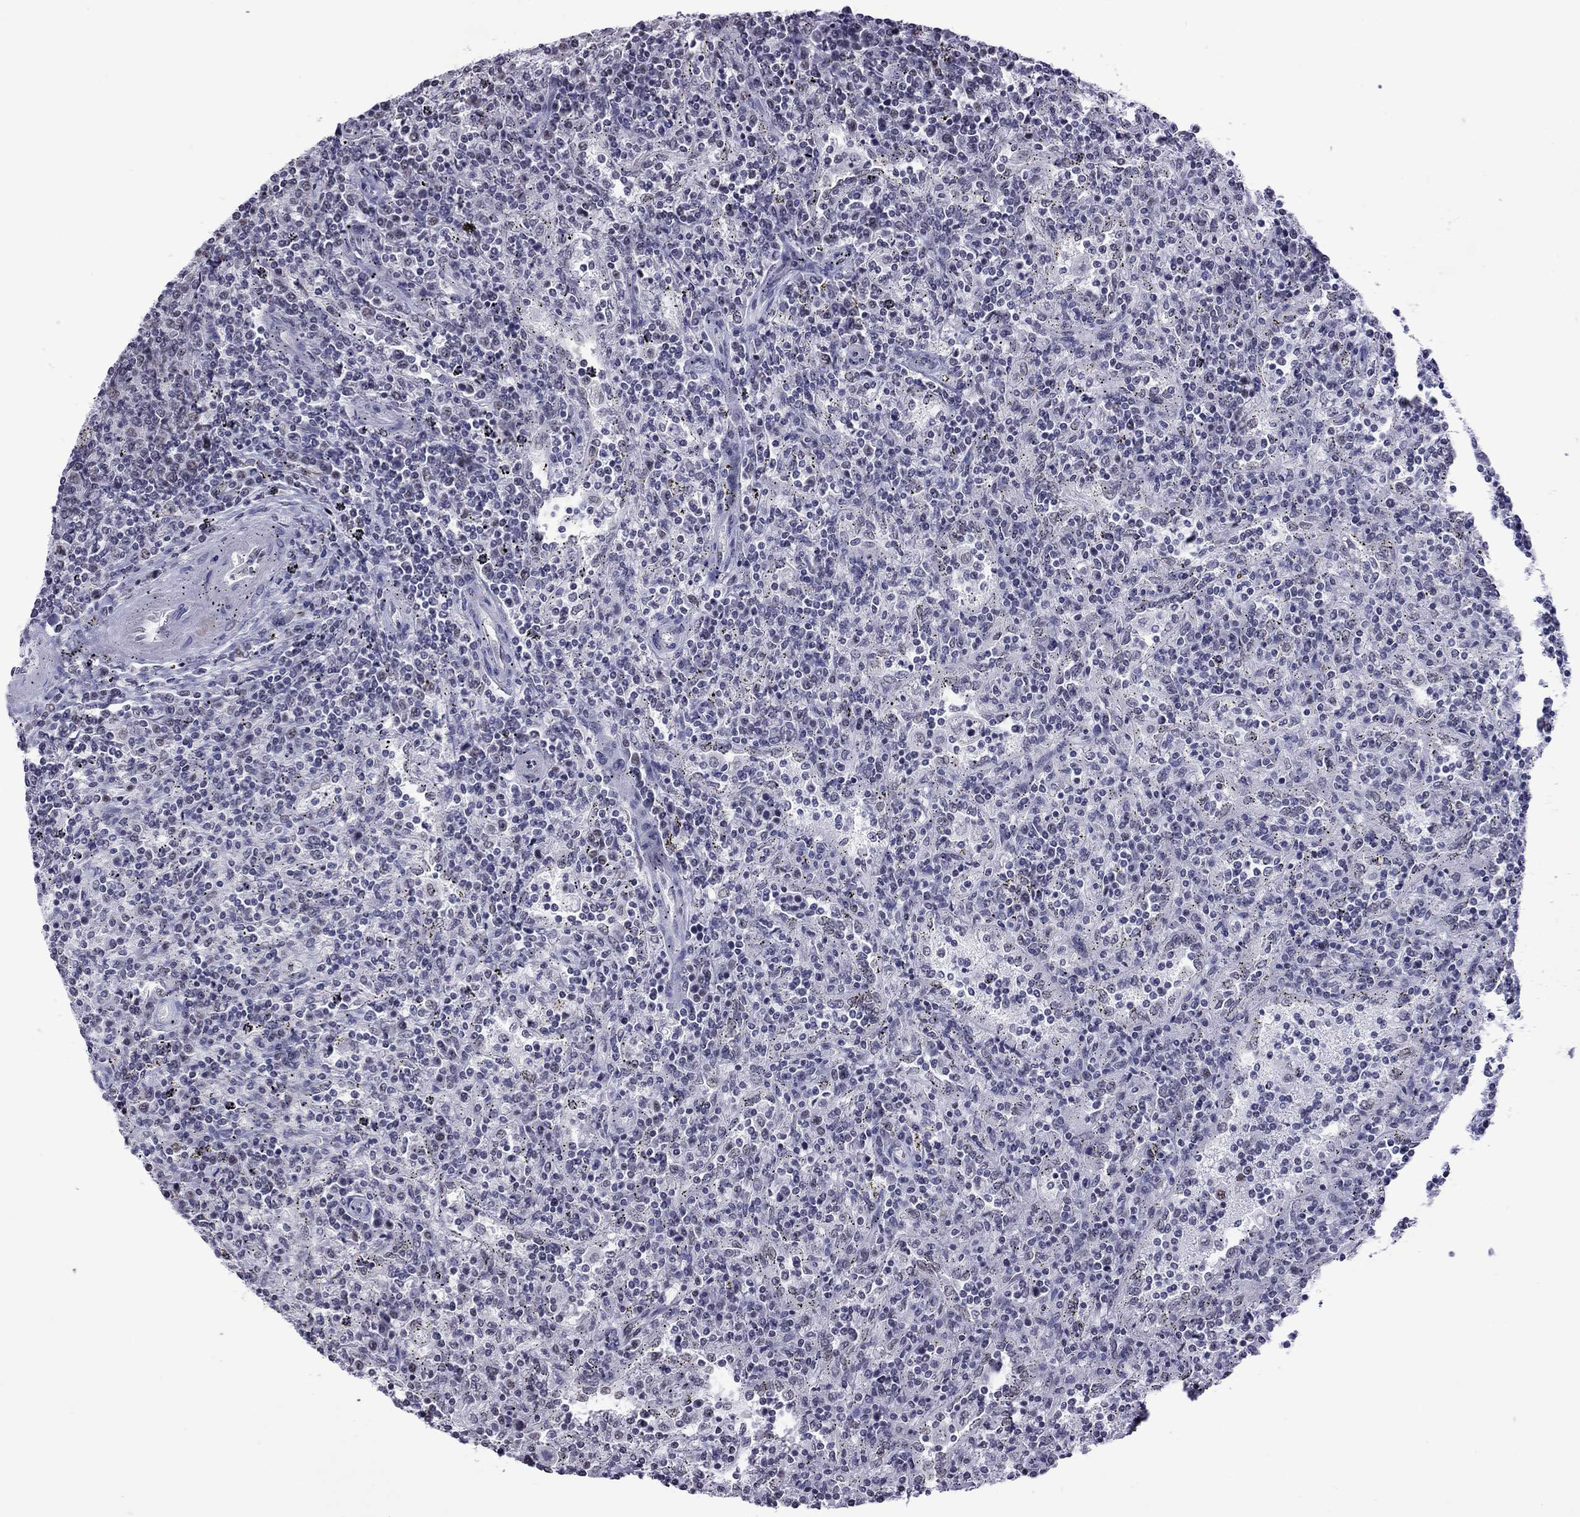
{"staining": {"intensity": "negative", "quantity": "none", "location": "none"}, "tissue": "lymphoma", "cell_type": "Tumor cells", "image_type": "cancer", "snomed": [{"axis": "morphology", "description": "Malignant lymphoma, non-Hodgkin's type, Low grade"}, {"axis": "topography", "description": "Lymph node"}], "caption": "Immunohistochemistry (IHC) of human lymphoma exhibits no expression in tumor cells.", "gene": "PPP1R3A", "patient": {"sex": "male", "age": 52}}